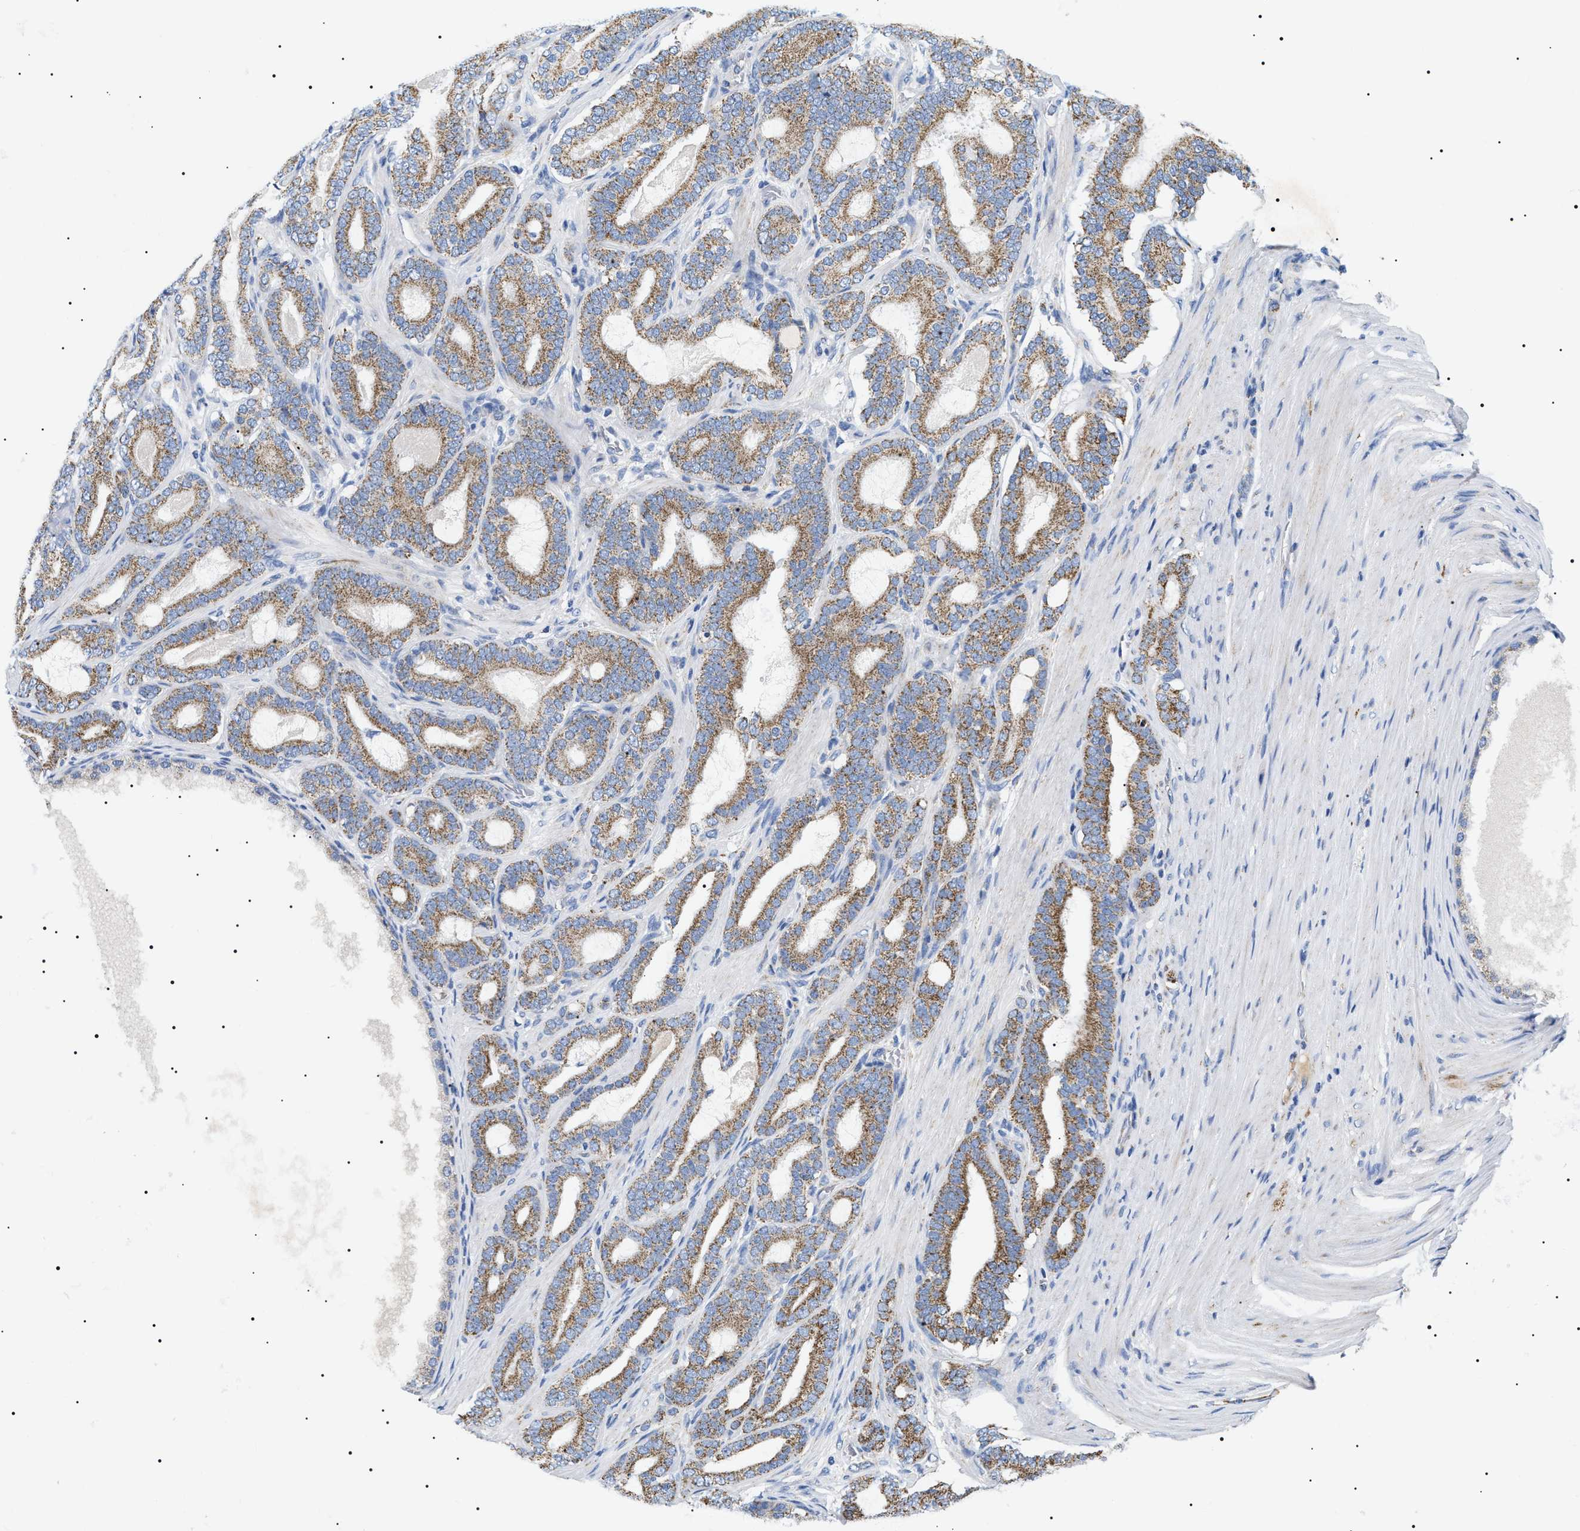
{"staining": {"intensity": "moderate", "quantity": ">75%", "location": "cytoplasmic/membranous"}, "tissue": "prostate cancer", "cell_type": "Tumor cells", "image_type": "cancer", "snomed": [{"axis": "morphology", "description": "Adenocarcinoma, High grade"}, {"axis": "topography", "description": "Prostate"}], "caption": "Protein analysis of high-grade adenocarcinoma (prostate) tissue shows moderate cytoplasmic/membranous expression in about >75% of tumor cells. The staining was performed using DAB (3,3'-diaminobenzidine) to visualize the protein expression in brown, while the nuclei were stained in blue with hematoxylin (Magnification: 20x).", "gene": "OXSM", "patient": {"sex": "male", "age": 60}}